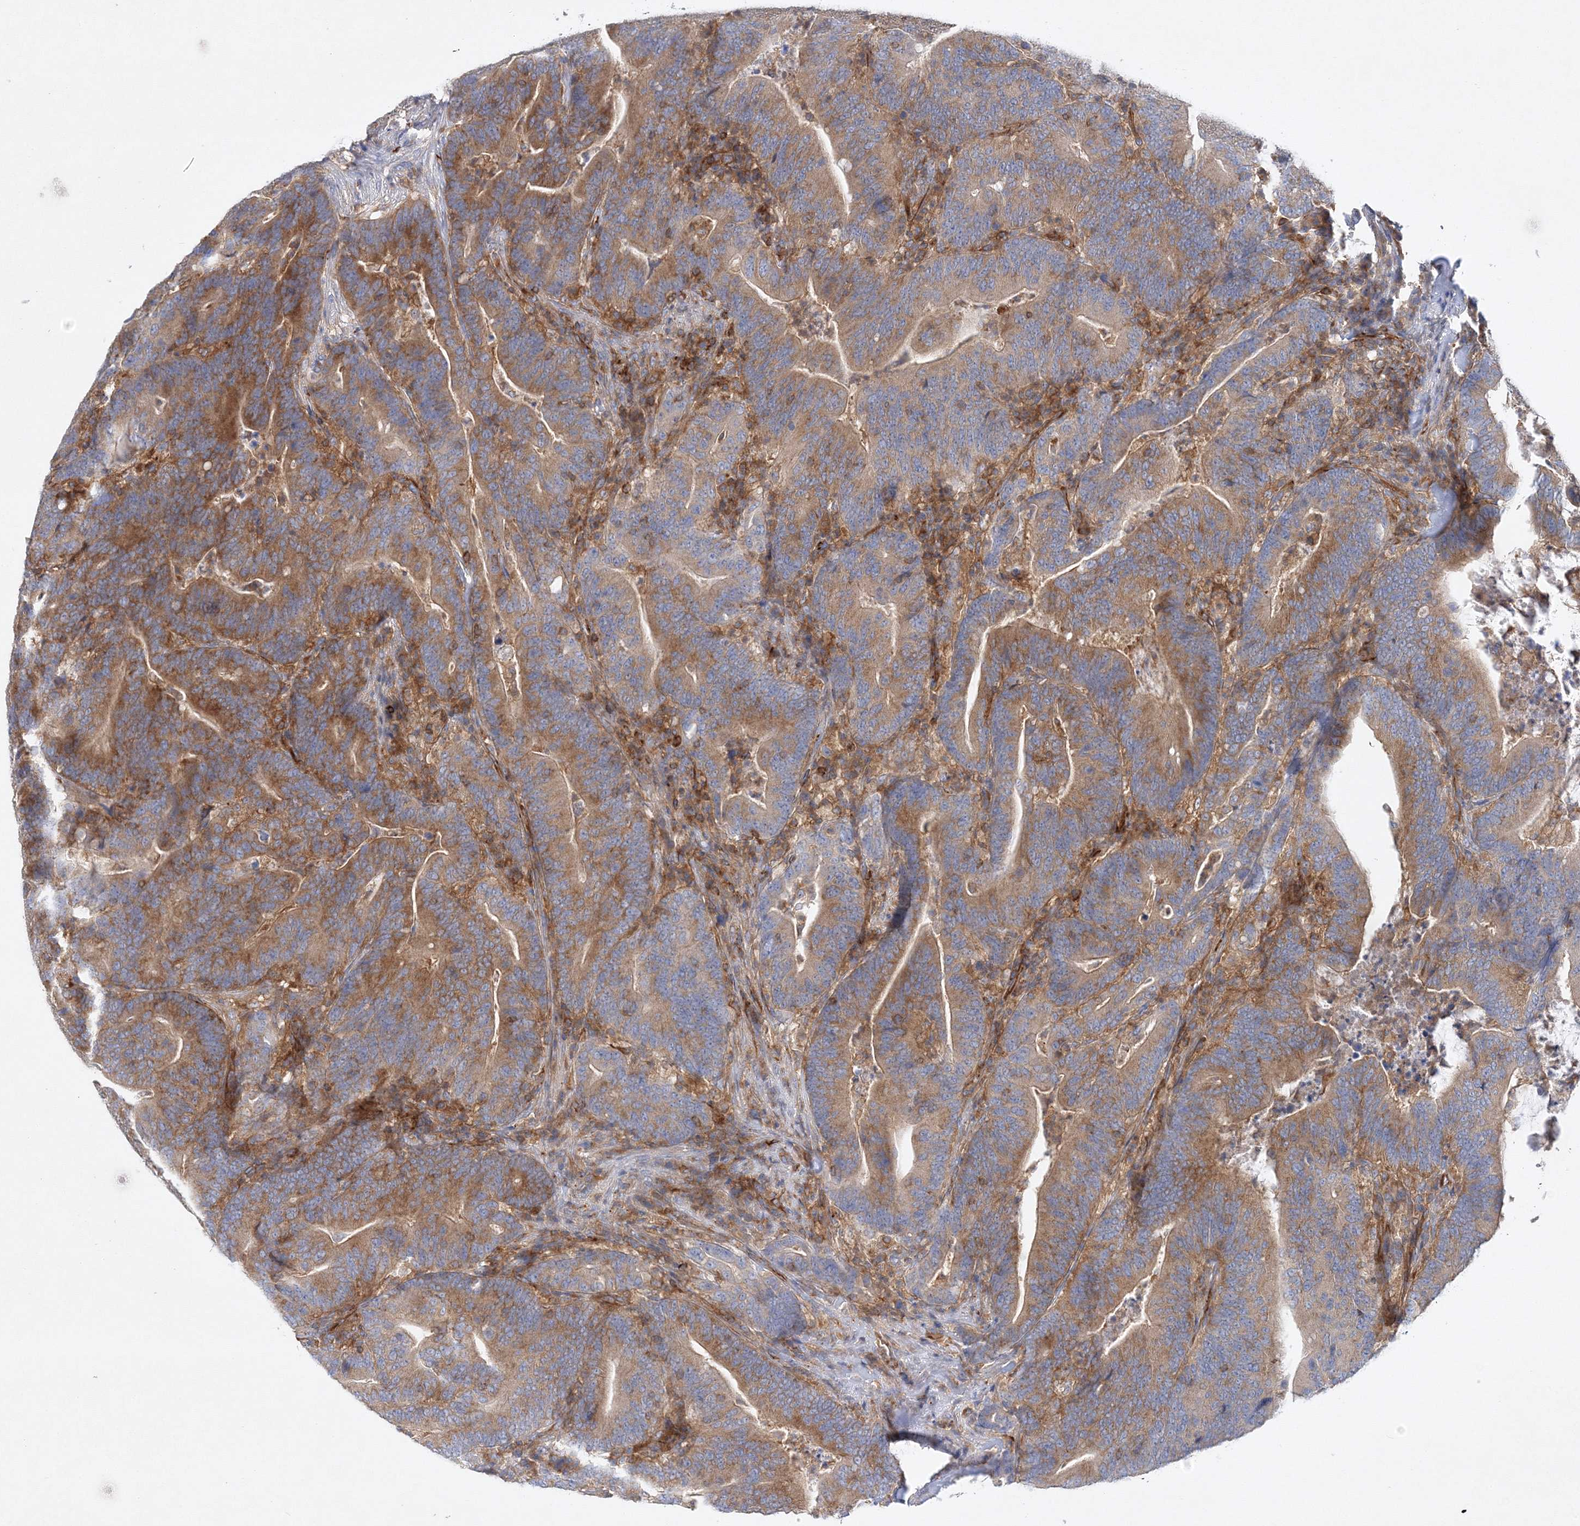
{"staining": {"intensity": "moderate", "quantity": "25%-75%", "location": "cytoplasmic/membranous"}, "tissue": "colorectal cancer", "cell_type": "Tumor cells", "image_type": "cancer", "snomed": [{"axis": "morphology", "description": "Adenocarcinoma, NOS"}, {"axis": "topography", "description": "Colon"}], "caption": "A histopathology image of human adenocarcinoma (colorectal) stained for a protein shows moderate cytoplasmic/membranous brown staining in tumor cells.", "gene": "WDR37", "patient": {"sex": "female", "age": 67}}